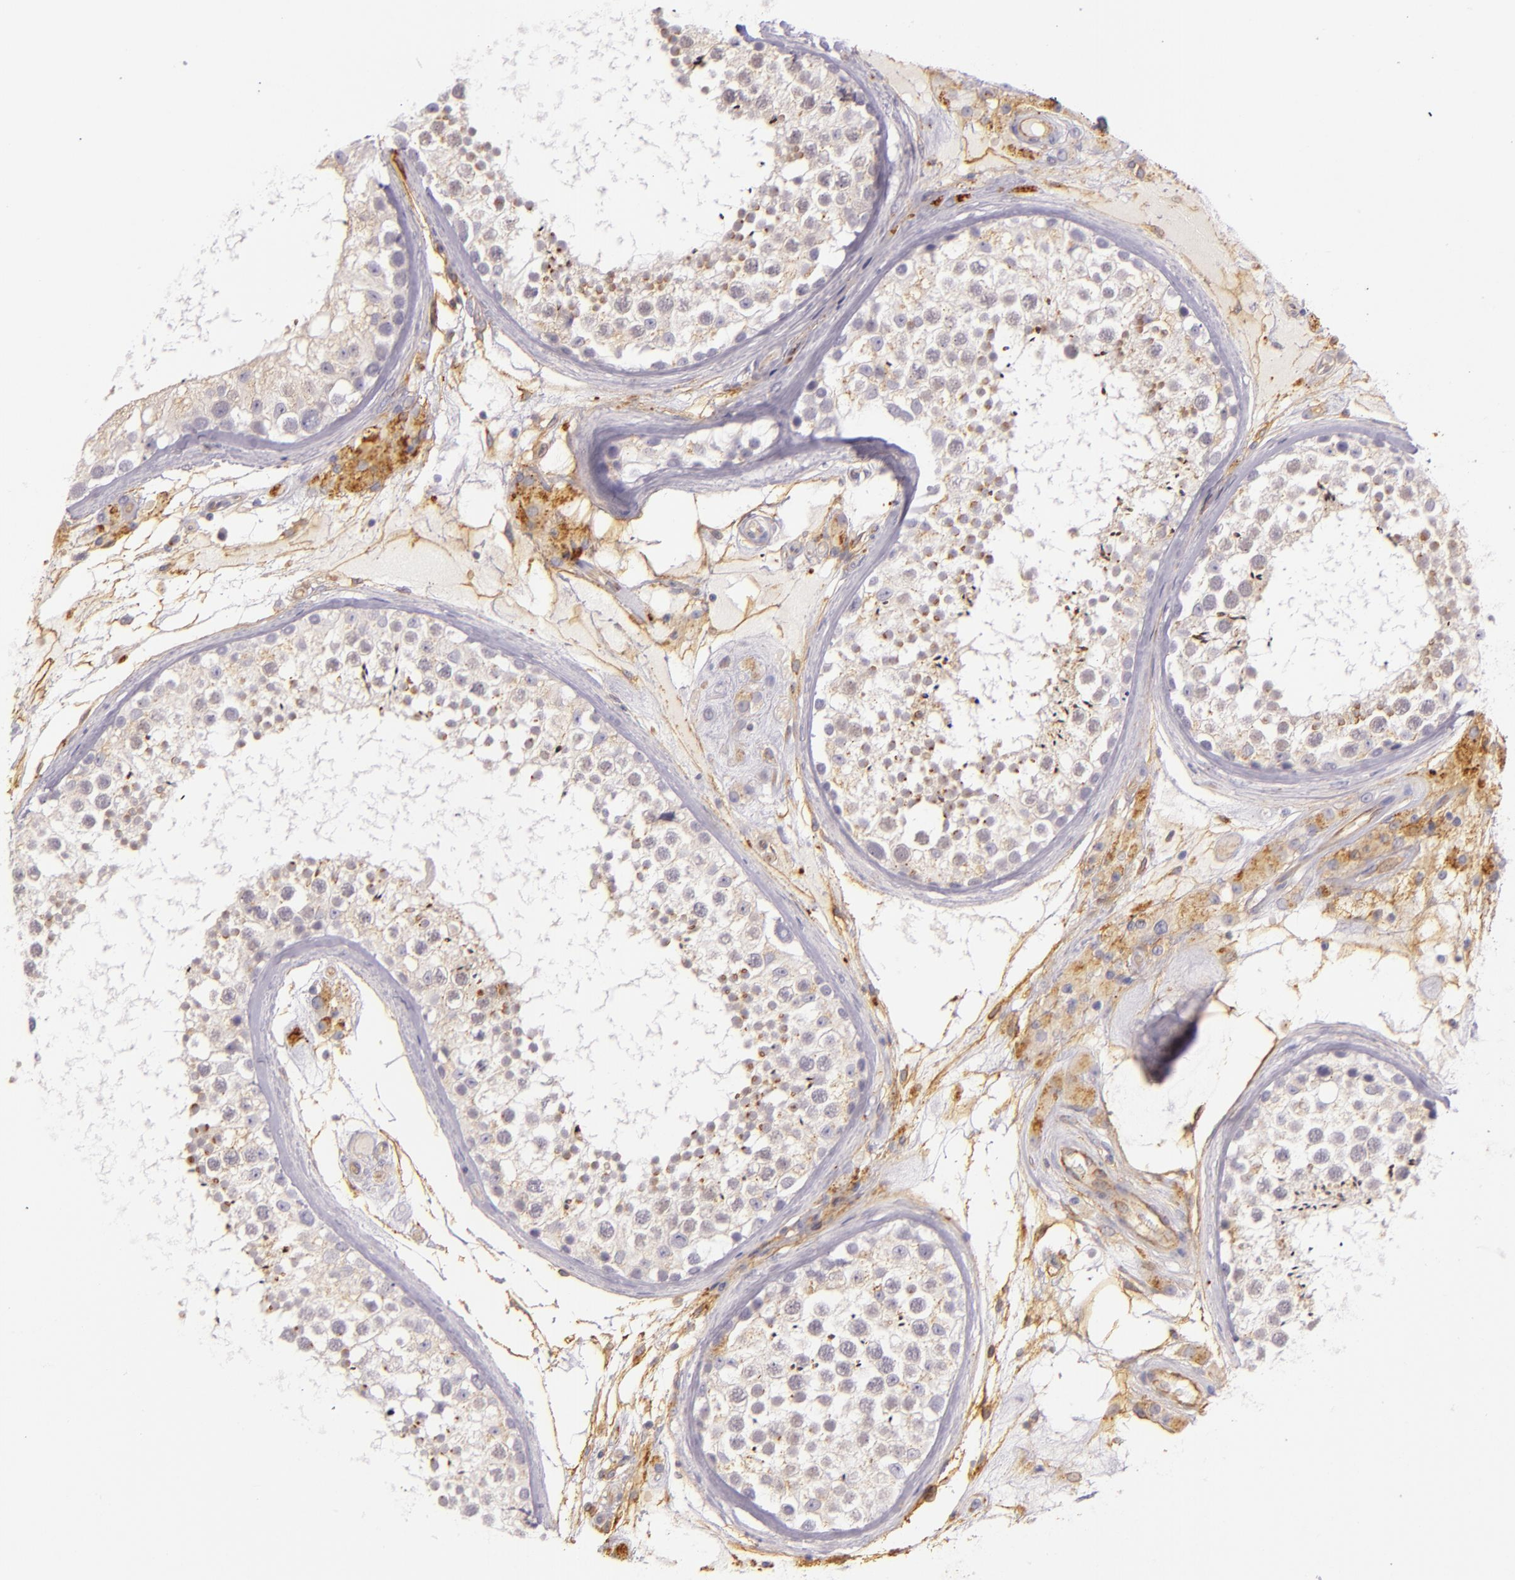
{"staining": {"intensity": "weak", "quantity": "25%-75%", "location": "cytoplasmic/membranous"}, "tissue": "testis", "cell_type": "Cells in seminiferous ducts", "image_type": "normal", "snomed": [{"axis": "morphology", "description": "Normal tissue, NOS"}, {"axis": "topography", "description": "Testis"}], "caption": "IHC (DAB (3,3'-diaminobenzidine)) staining of normal testis shows weak cytoplasmic/membranous protein staining in about 25%-75% of cells in seminiferous ducts.", "gene": "CTSF", "patient": {"sex": "male", "age": 46}}